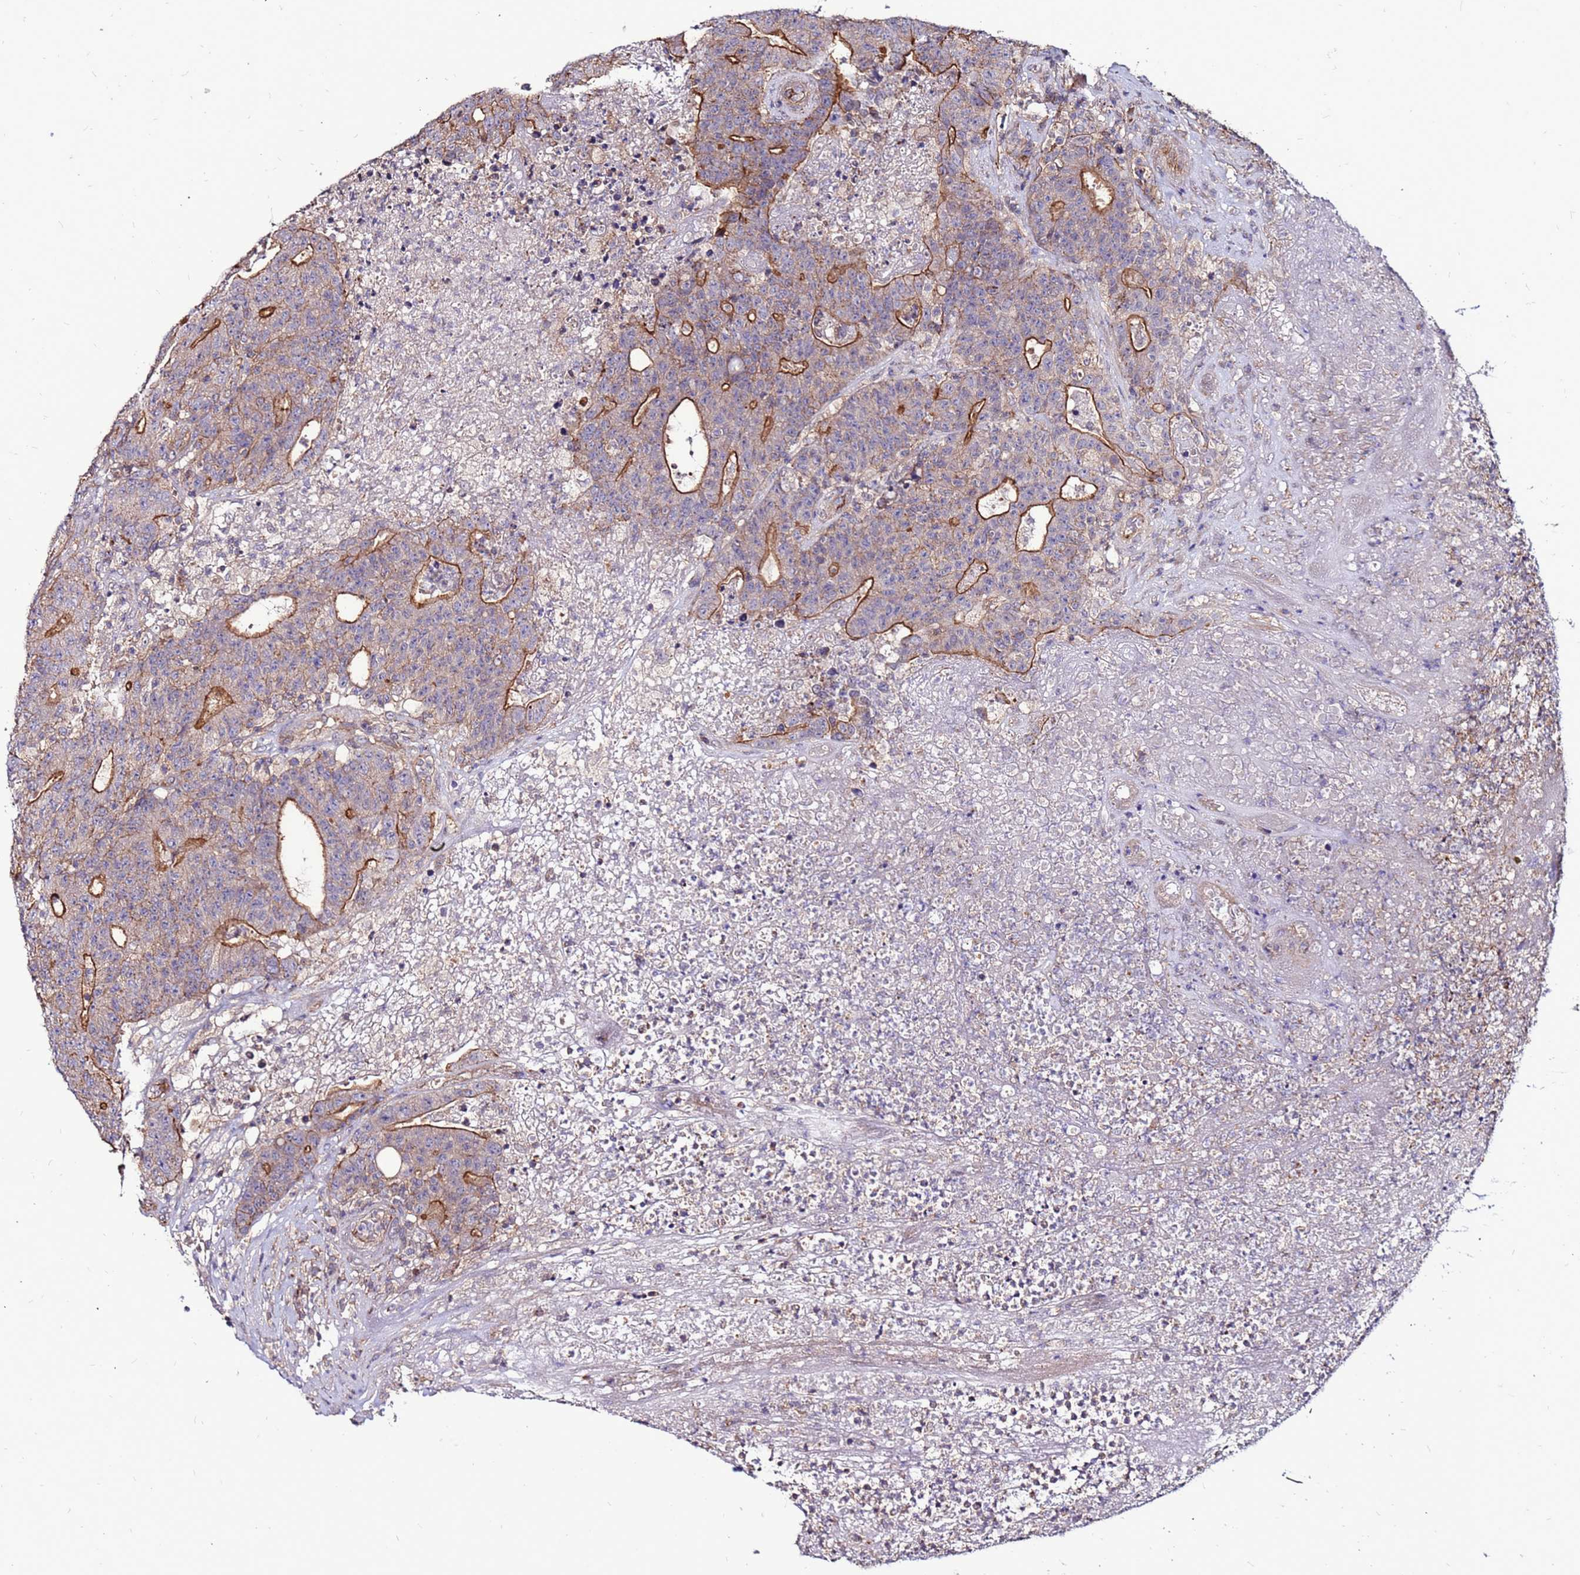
{"staining": {"intensity": "strong", "quantity": "25%-75%", "location": "cytoplasmic/membranous"}, "tissue": "colorectal cancer", "cell_type": "Tumor cells", "image_type": "cancer", "snomed": [{"axis": "morphology", "description": "Adenocarcinoma, NOS"}, {"axis": "topography", "description": "Colon"}], "caption": "This is a photomicrograph of IHC staining of colorectal adenocarcinoma, which shows strong positivity in the cytoplasmic/membranous of tumor cells.", "gene": "NRN1L", "patient": {"sex": "female", "age": 75}}